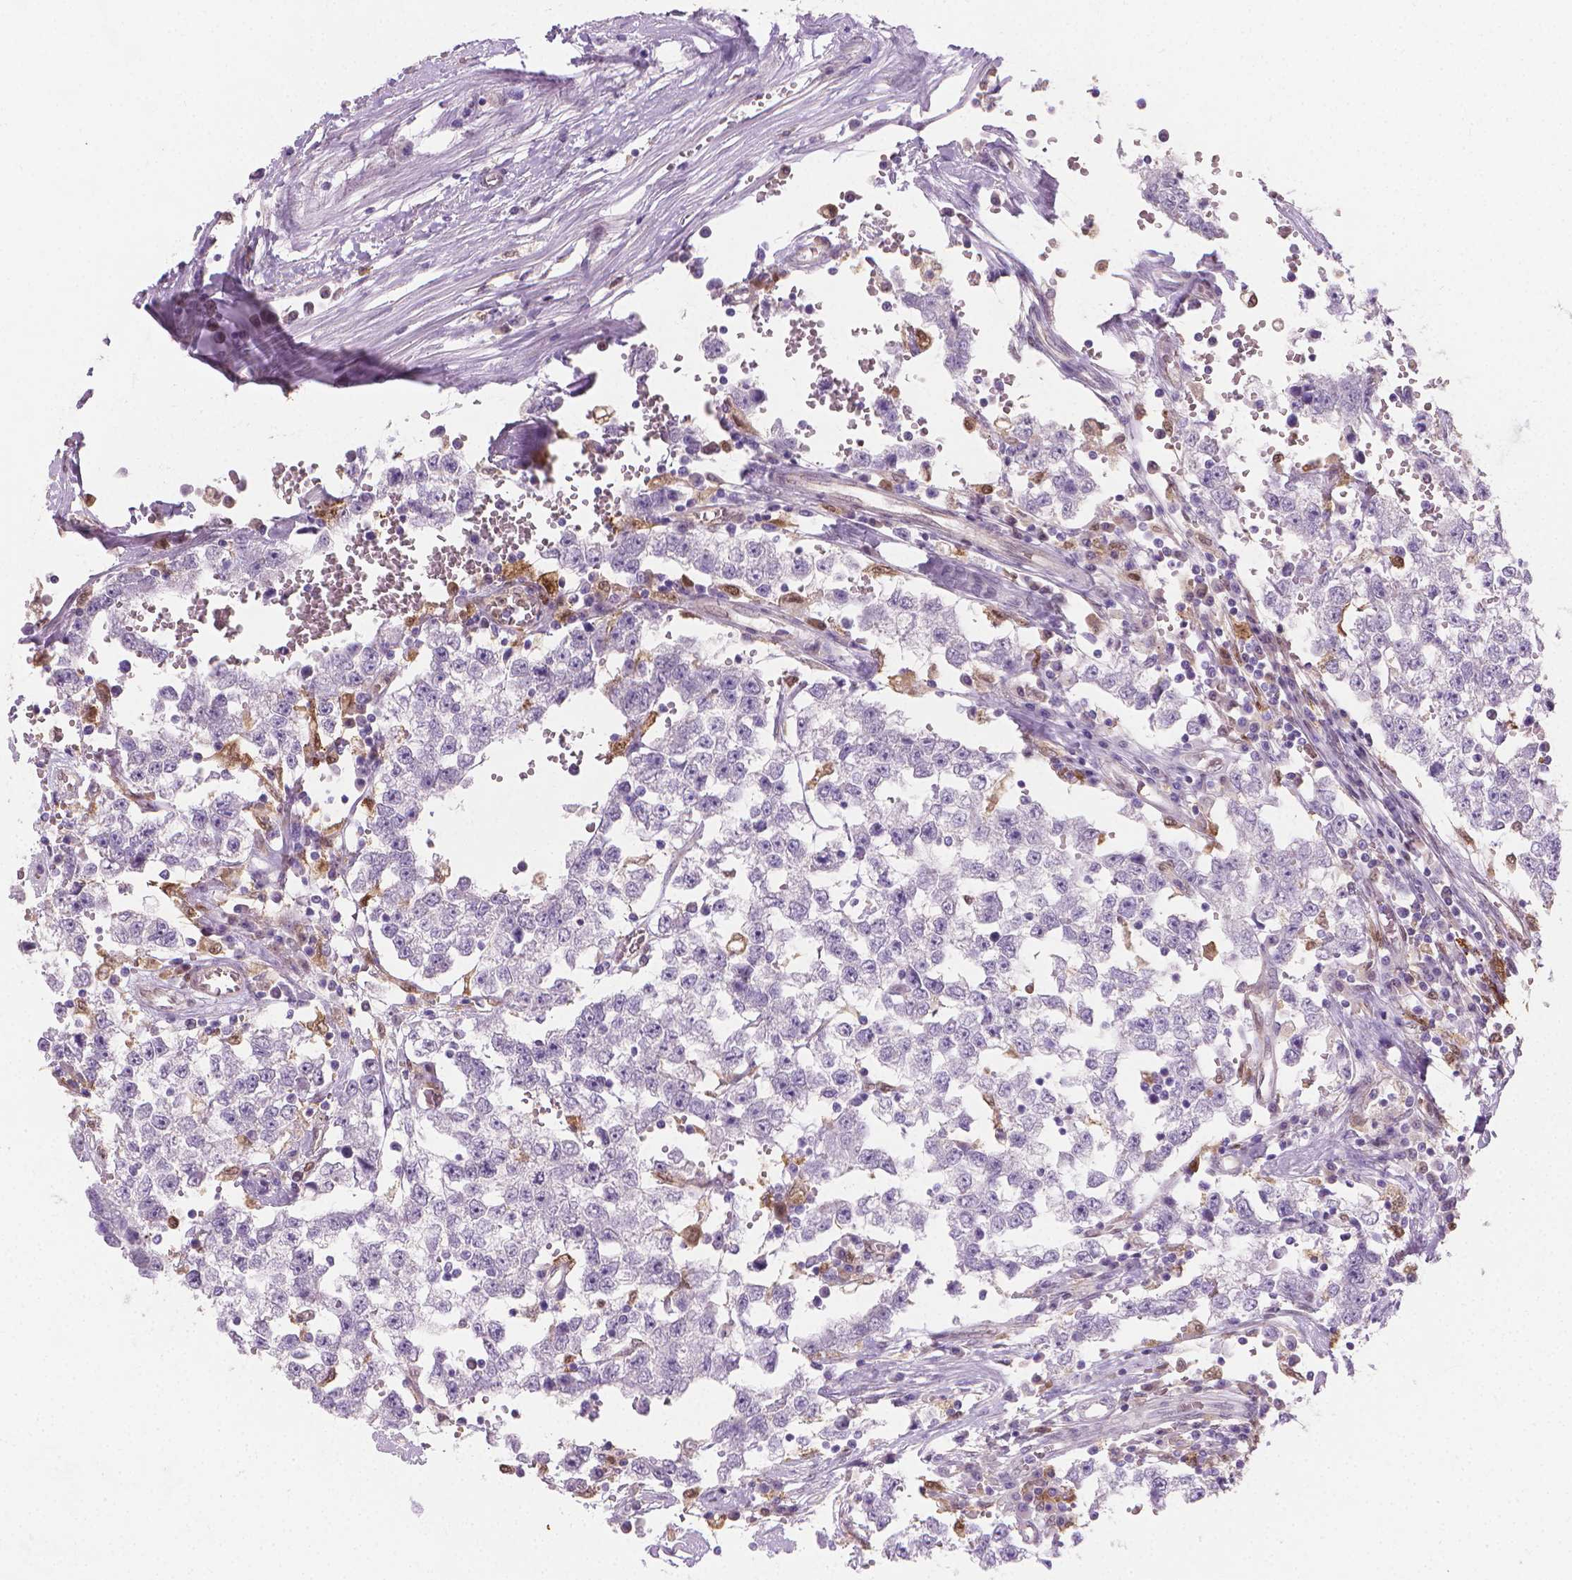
{"staining": {"intensity": "negative", "quantity": "none", "location": "none"}, "tissue": "testis cancer", "cell_type": "Tumor cells", "image_type": "cancer", "snomed": [{"axis": "morphology", "description": "Normal tissue, NOS"}, {"axis": "morphology", "description": "Seminoma, NOS"}, {"axis": "topography", "description": "Testis"}, {"axis": "topography", "description": "Epididymis"}], "caption": "IHC photomicrograph of human testis cancer (seminoma) stained for a protein (brown), which shows no staining in tumor cells.", "gene": "TNFAIP2", "patient": {"sex": "male", "age": 34}}